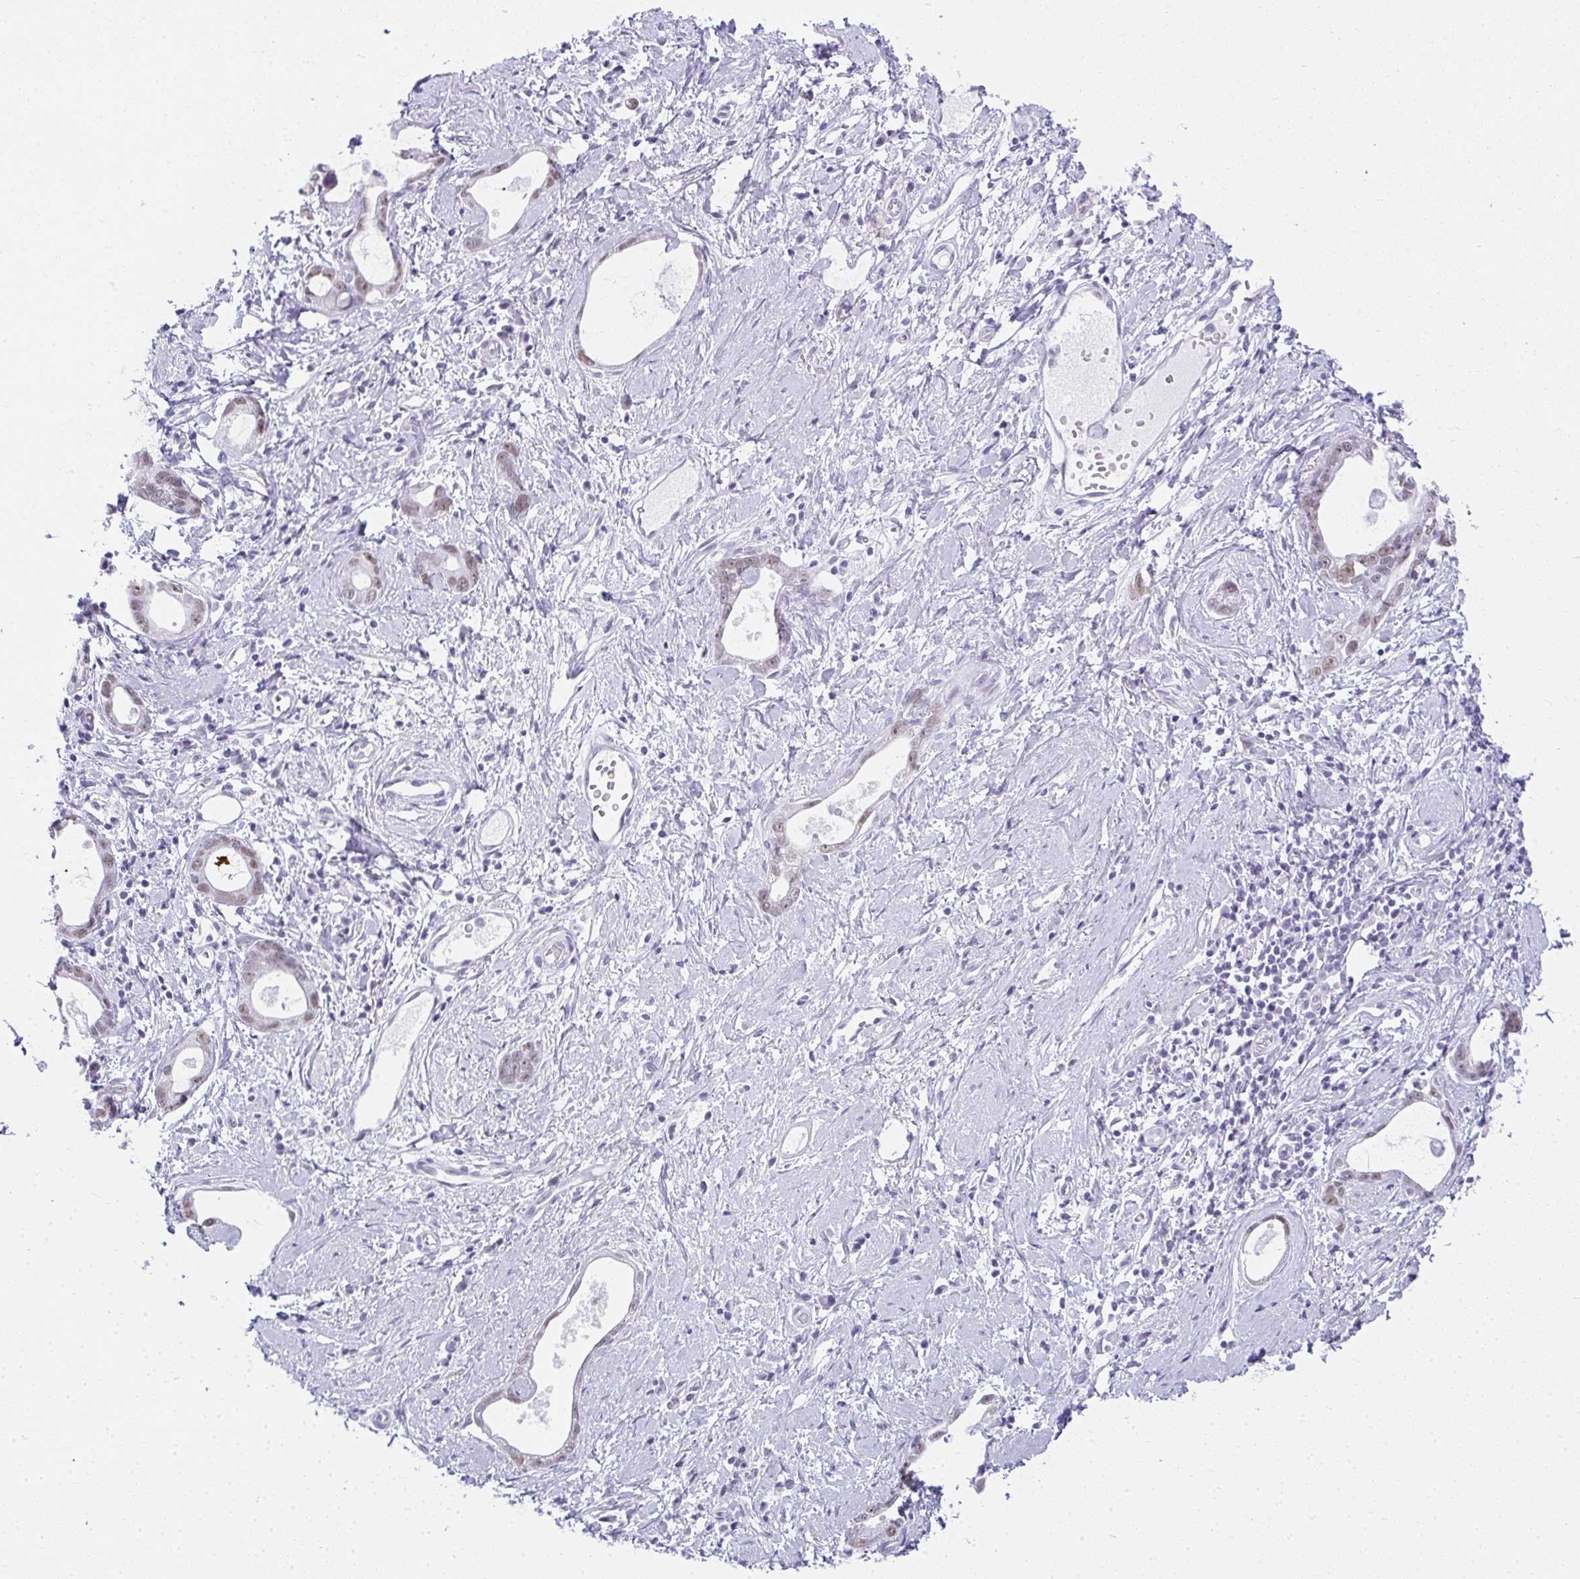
{"staining": {"intensity": "weak", "quantity": "25%-75%", "location": "nuclear"}, "tissue": "stomach cancer", "cell_type": "Tumor cells", "image_type": "cancer", "snomed": [{"axis": "morphology", "description": "Adenocarcinoma, NOS"}, {"axis": "topography", "description": "Stomach"}], "caption": "High-power microscopy captured an IHC image of stomach adenocarcinoma, revealing weak nuclear staining in about 25%-75% of tumor cells. The staining was performed using DAB, with brown indicating positive protein expression. Nuclei are stained blue with hematoxylin.", "gene": "PLA2G1B", "patient": {"sex": "male", "age": 55}}